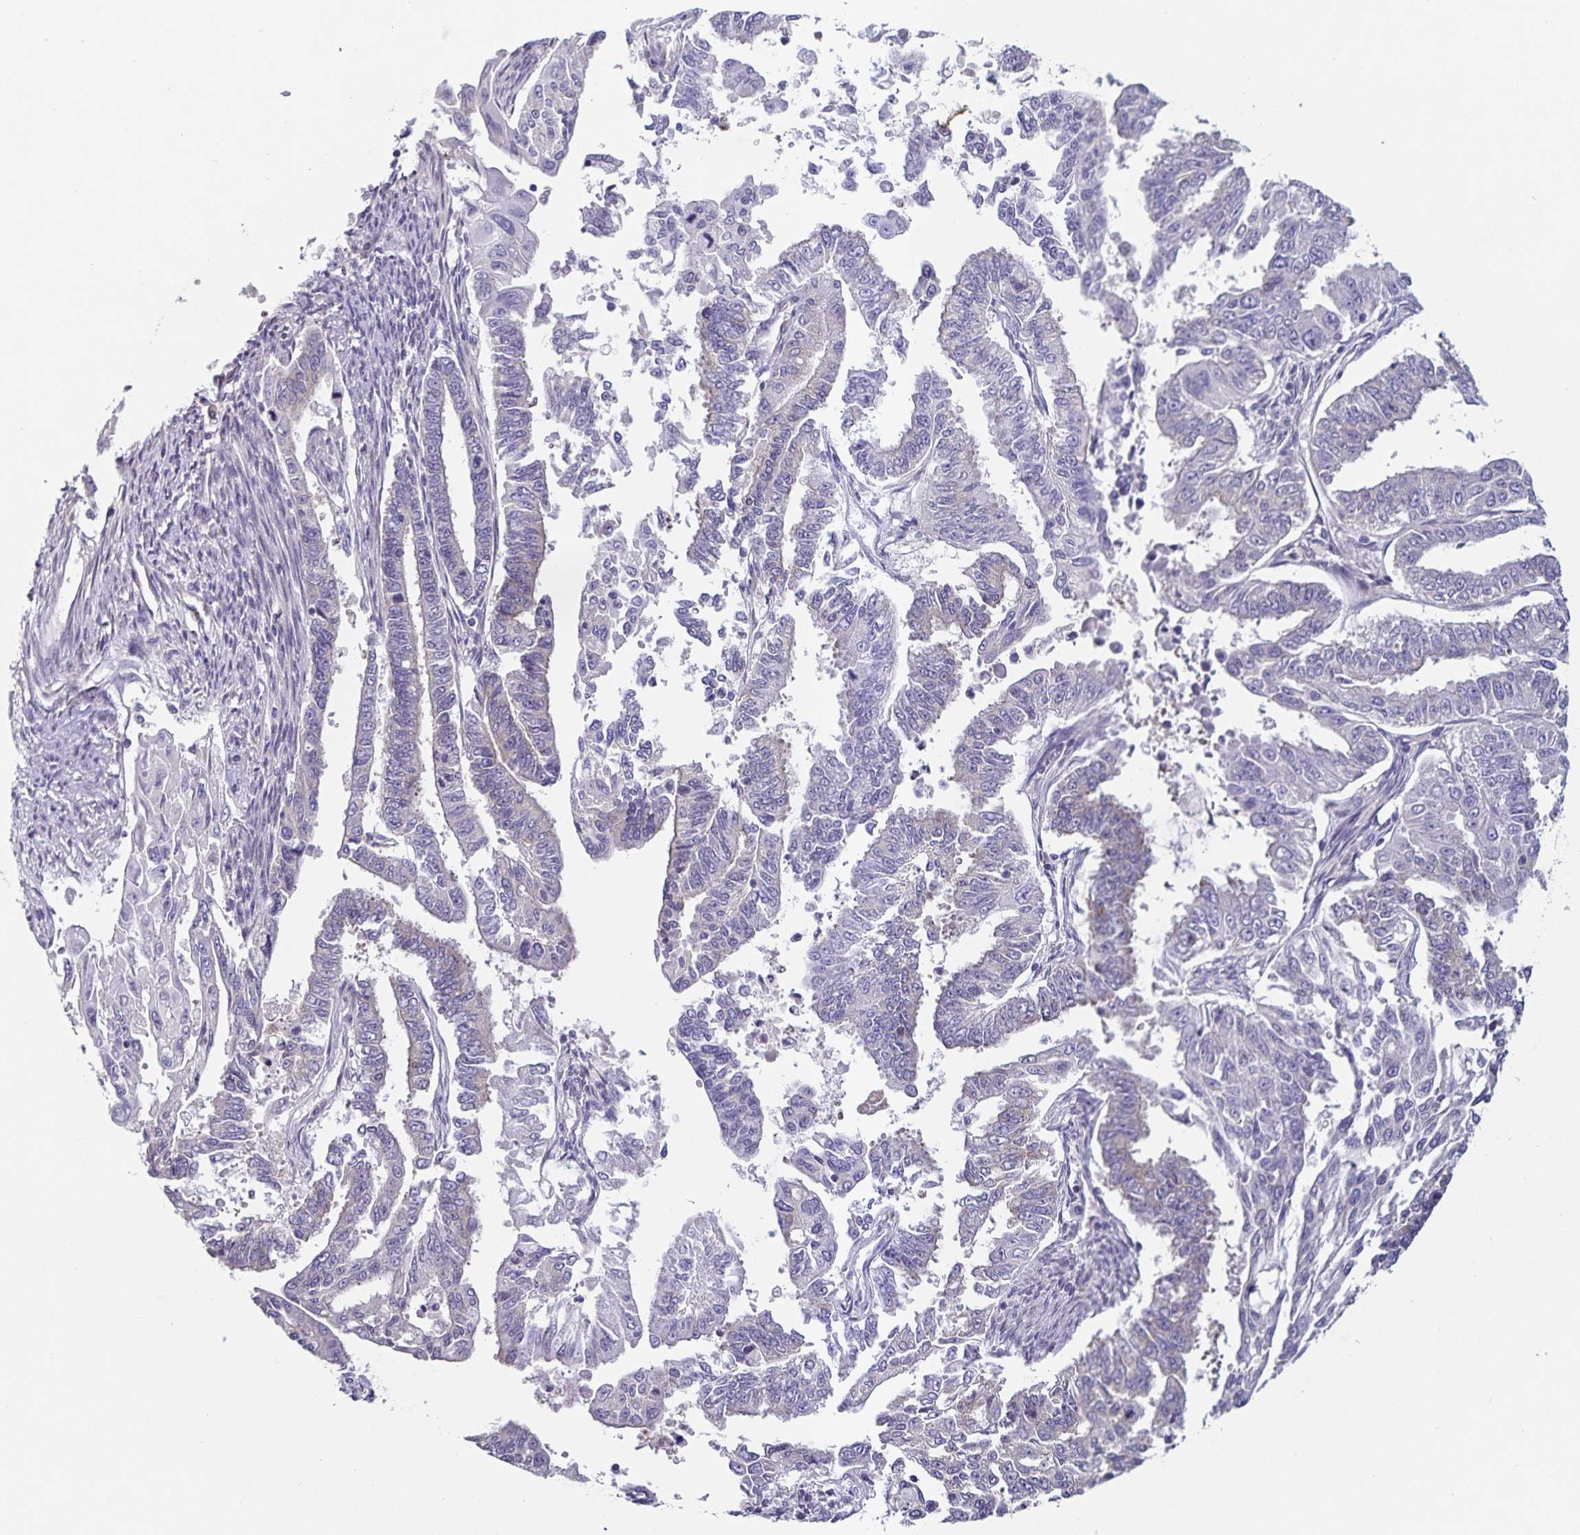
{"staining": {"intensity": "negative", "quantity": "none", "location": "none"}, "tissue": "endometrial cancer", "cell_type": "Tumor cells", "image_type": "cancer", "snomed": [{"axis": "morphology", "description": "Adenocarcinoma, NOS"}, {"axis": "topography", "description": "Uterus"}], "caption": "Immunohistochemistry (IHC) image of neoplastic tissue: human adenocarcinoma (endometrial) stained with DAB exhibits no significant protein positivity in tumor cells.", "gene": "FAM120A", "patient": {"sex": "female", "age": 59}}